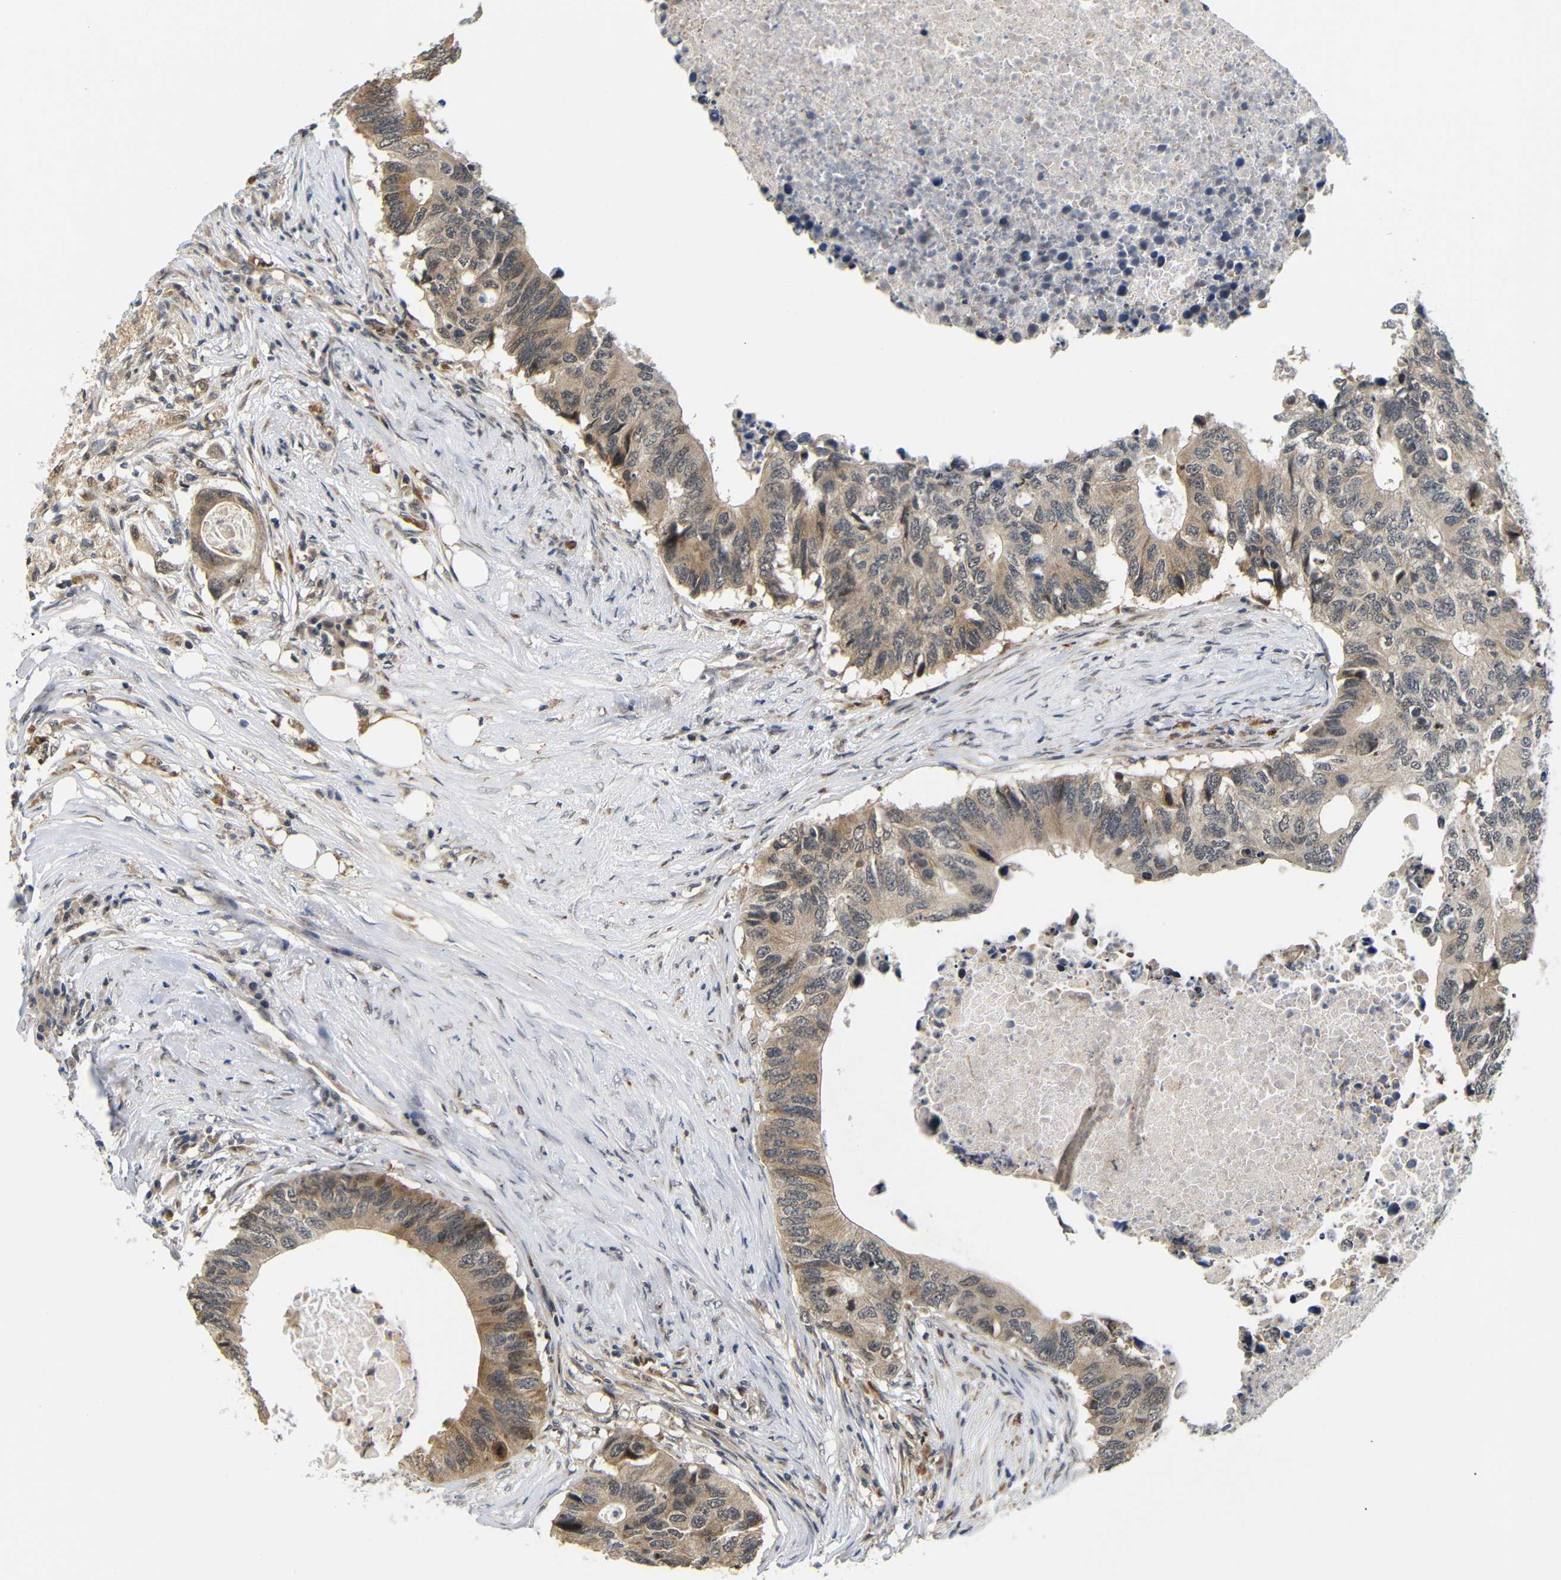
{"staining": {"intensity": "moderate", "quantity": ">75%", "location": "cytoplasmic/membranous"}, "tissue": "colorectal cancer", "cell_type": "Tumor cells", "image_type": "cancer", "snomed": [{"axis": "morphology", "description": "Adenocarcinoma, NOS"}, {"axis": "topography", "description": "Colon"}], "caption": "An image of human colorectal adenocarcinoma stained for a protein demonstrates moderate cytoplasmic/membranous brown staining in tumor cells.", "gene": "GJA5", "patient": {"sex": "male", "age": 71}}